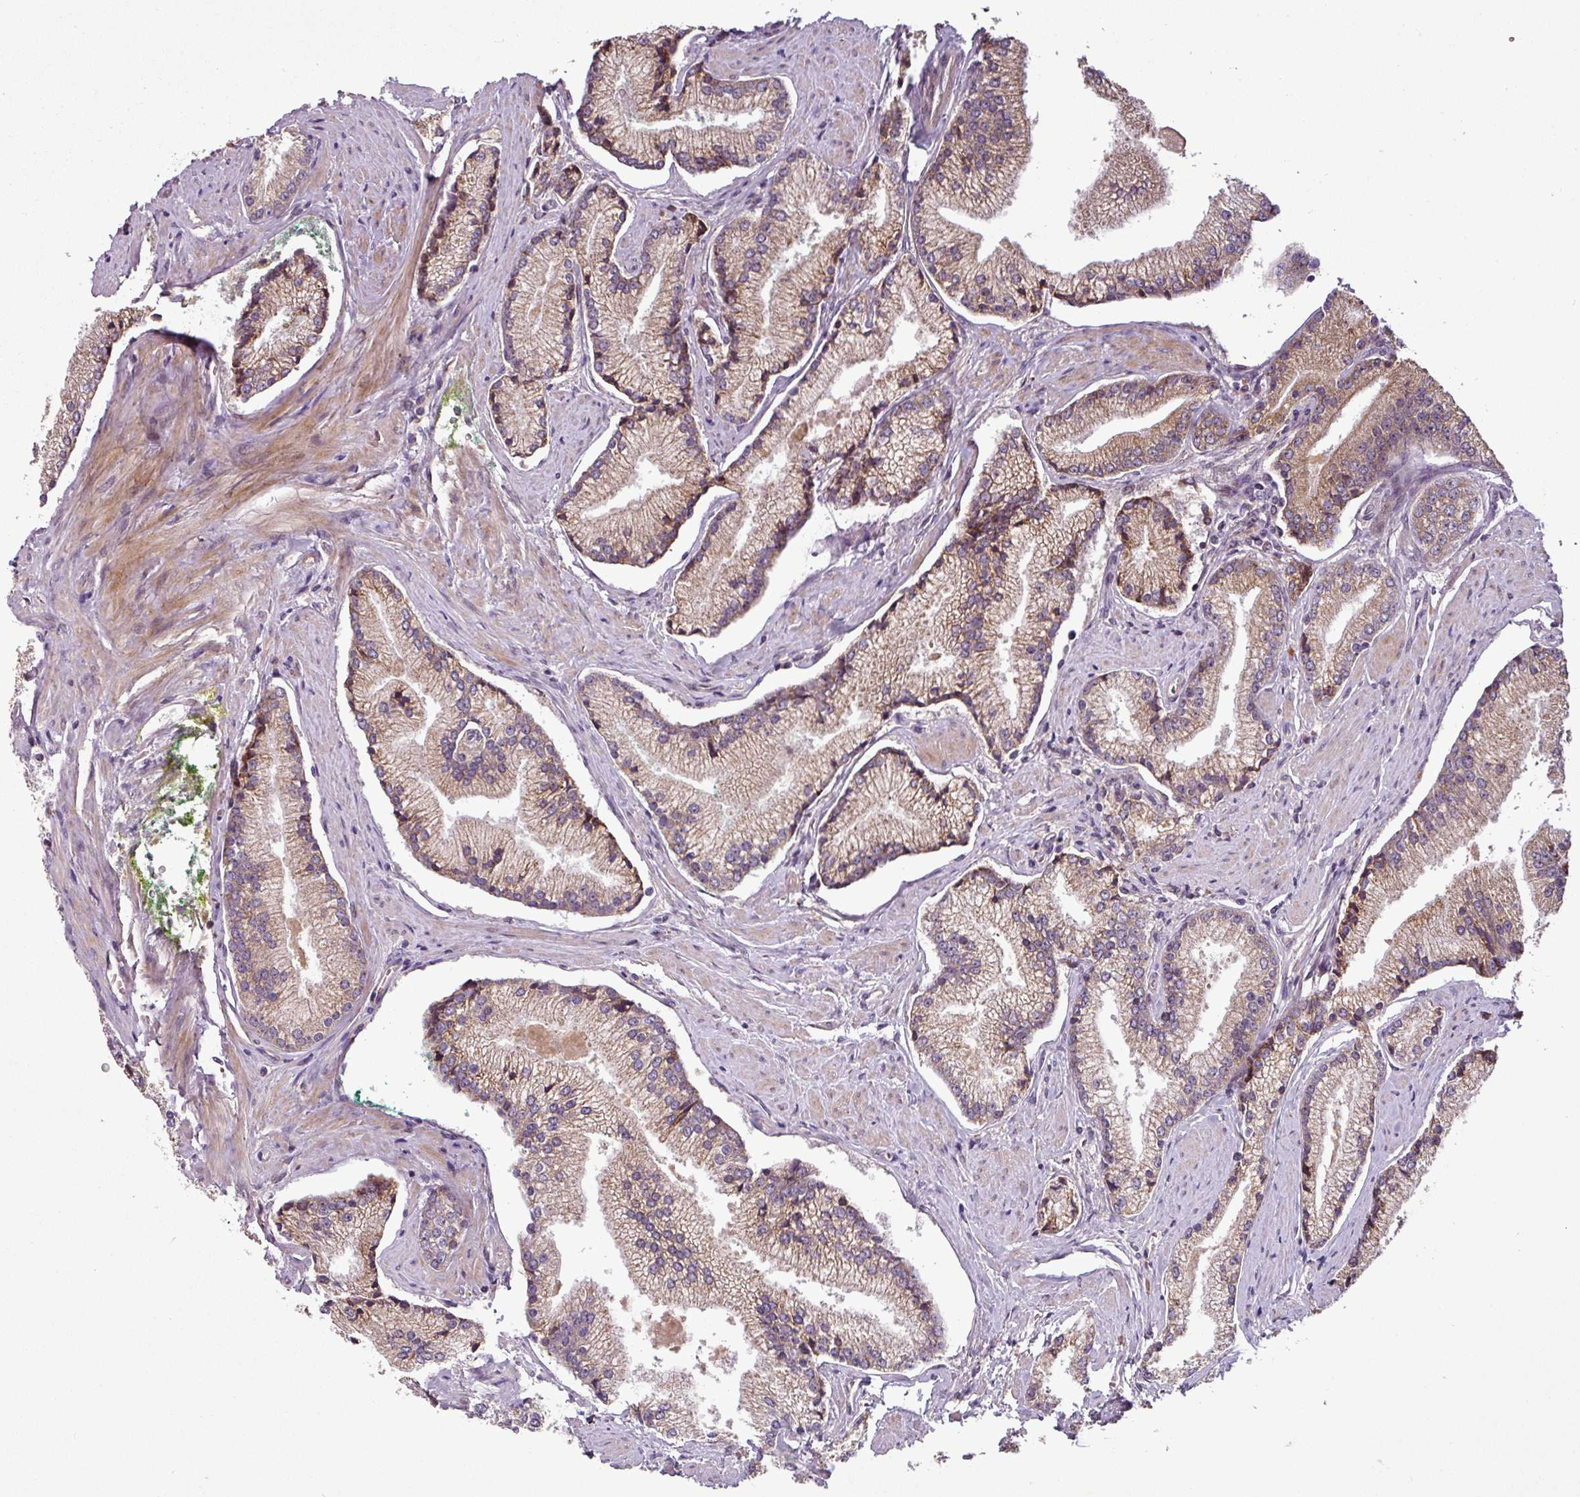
{"staining": {"intensity": "moderate", "quantity": ">75%", "location": "cytoplasmic/membranous"}, "tissue": "prostate cancer", "cell_type": "Tumor cells", "image_type": "cancer", "snomed": [{"axis": "morphology", "description": "Adenocarcinoma, High grade"}, {"axis": "topography", "description": "Prostate"}], "caption": "Prostate cancer stained for a protein (brown) exhibits moderate cytoplasmic/membranous positive positivity in approximately >75% of tumor cells.", "gene": "SPCS3", "patient": {"sex": "male", "age": 67}}